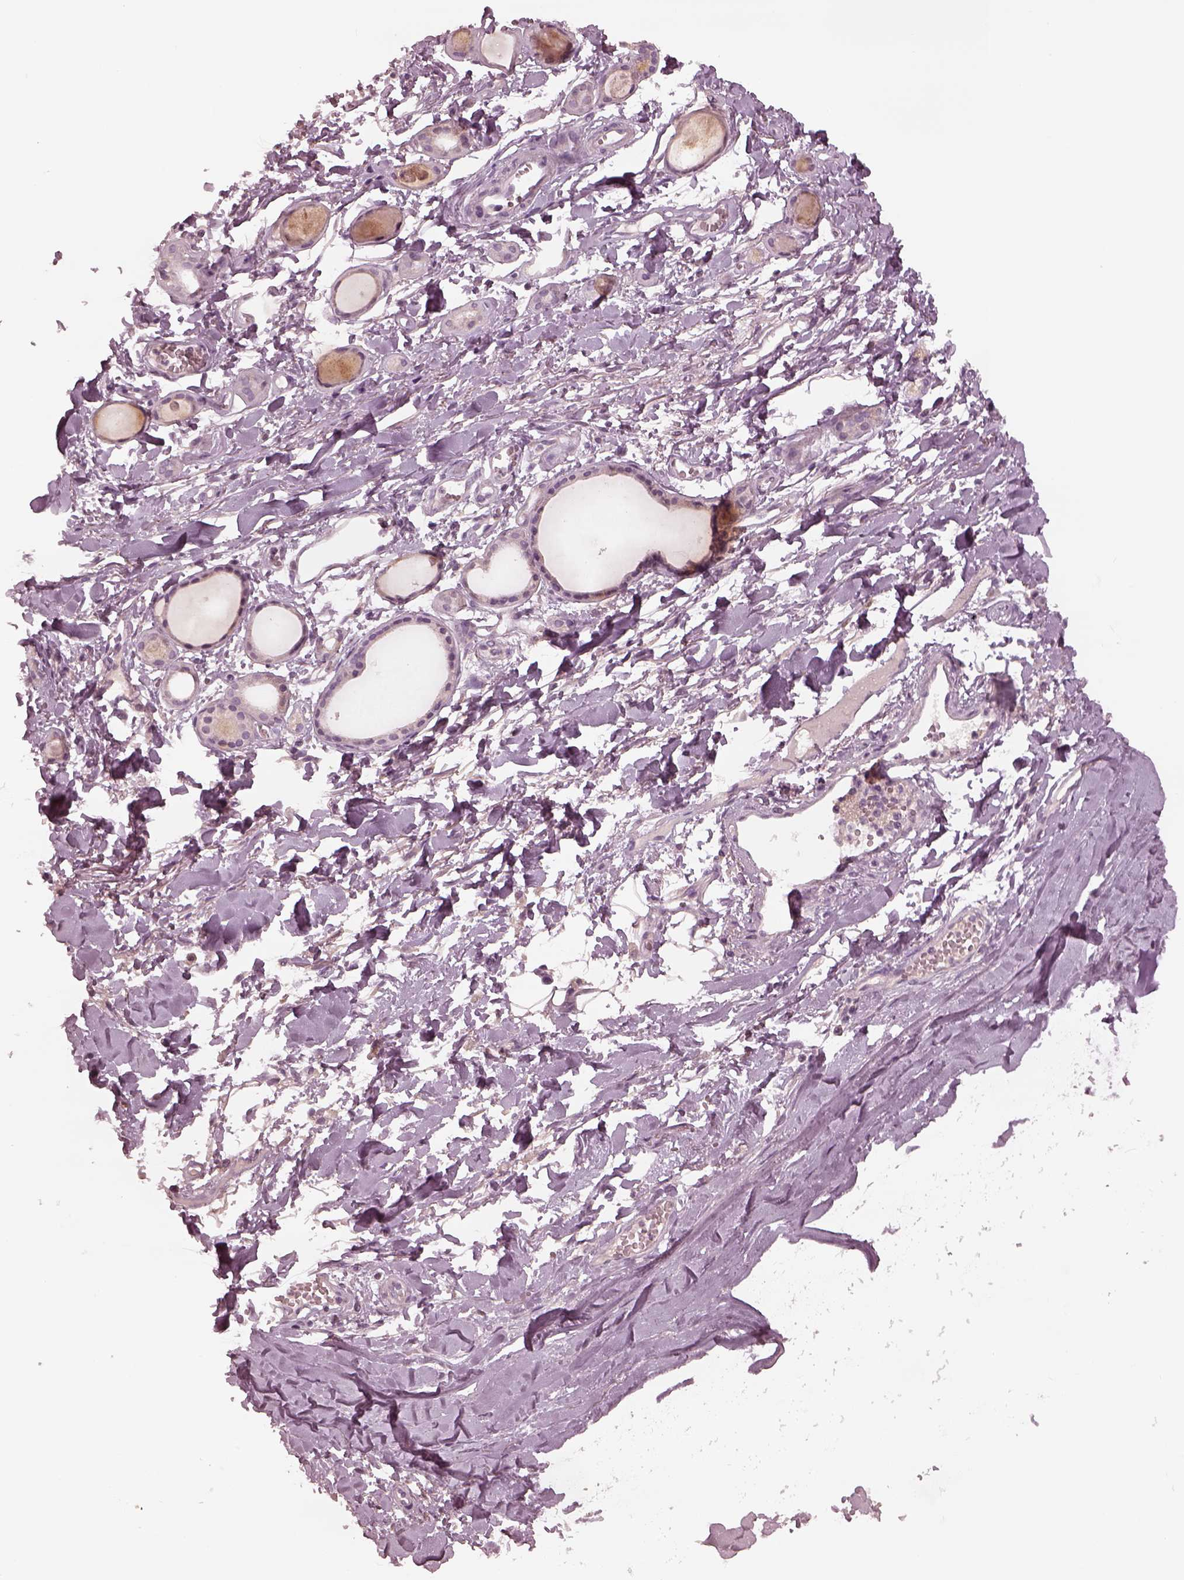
{"staining": {"intensity": "negative", "quantity": "none", "location": "none"}, "tissue": "adipose tissue", "cell_type": "Adipocytes", "image_type": "normal", "snomed": [{"axis": "morphology", "description": "Normal tissue, NOS"}, {"axis": "topography", "description": "Cartilage tissue"}, {"axis": "topography", "description": "Nasopharynx"}, {"axis": "topography", "description": "Thyroid gland"}], "caption": "This is an immunohistochemistry (IHC) image of benign adipose tissue. There is no expression in adipocytes.", "gene": "MIA", "patient": {"sex": "male", "age": 63}}